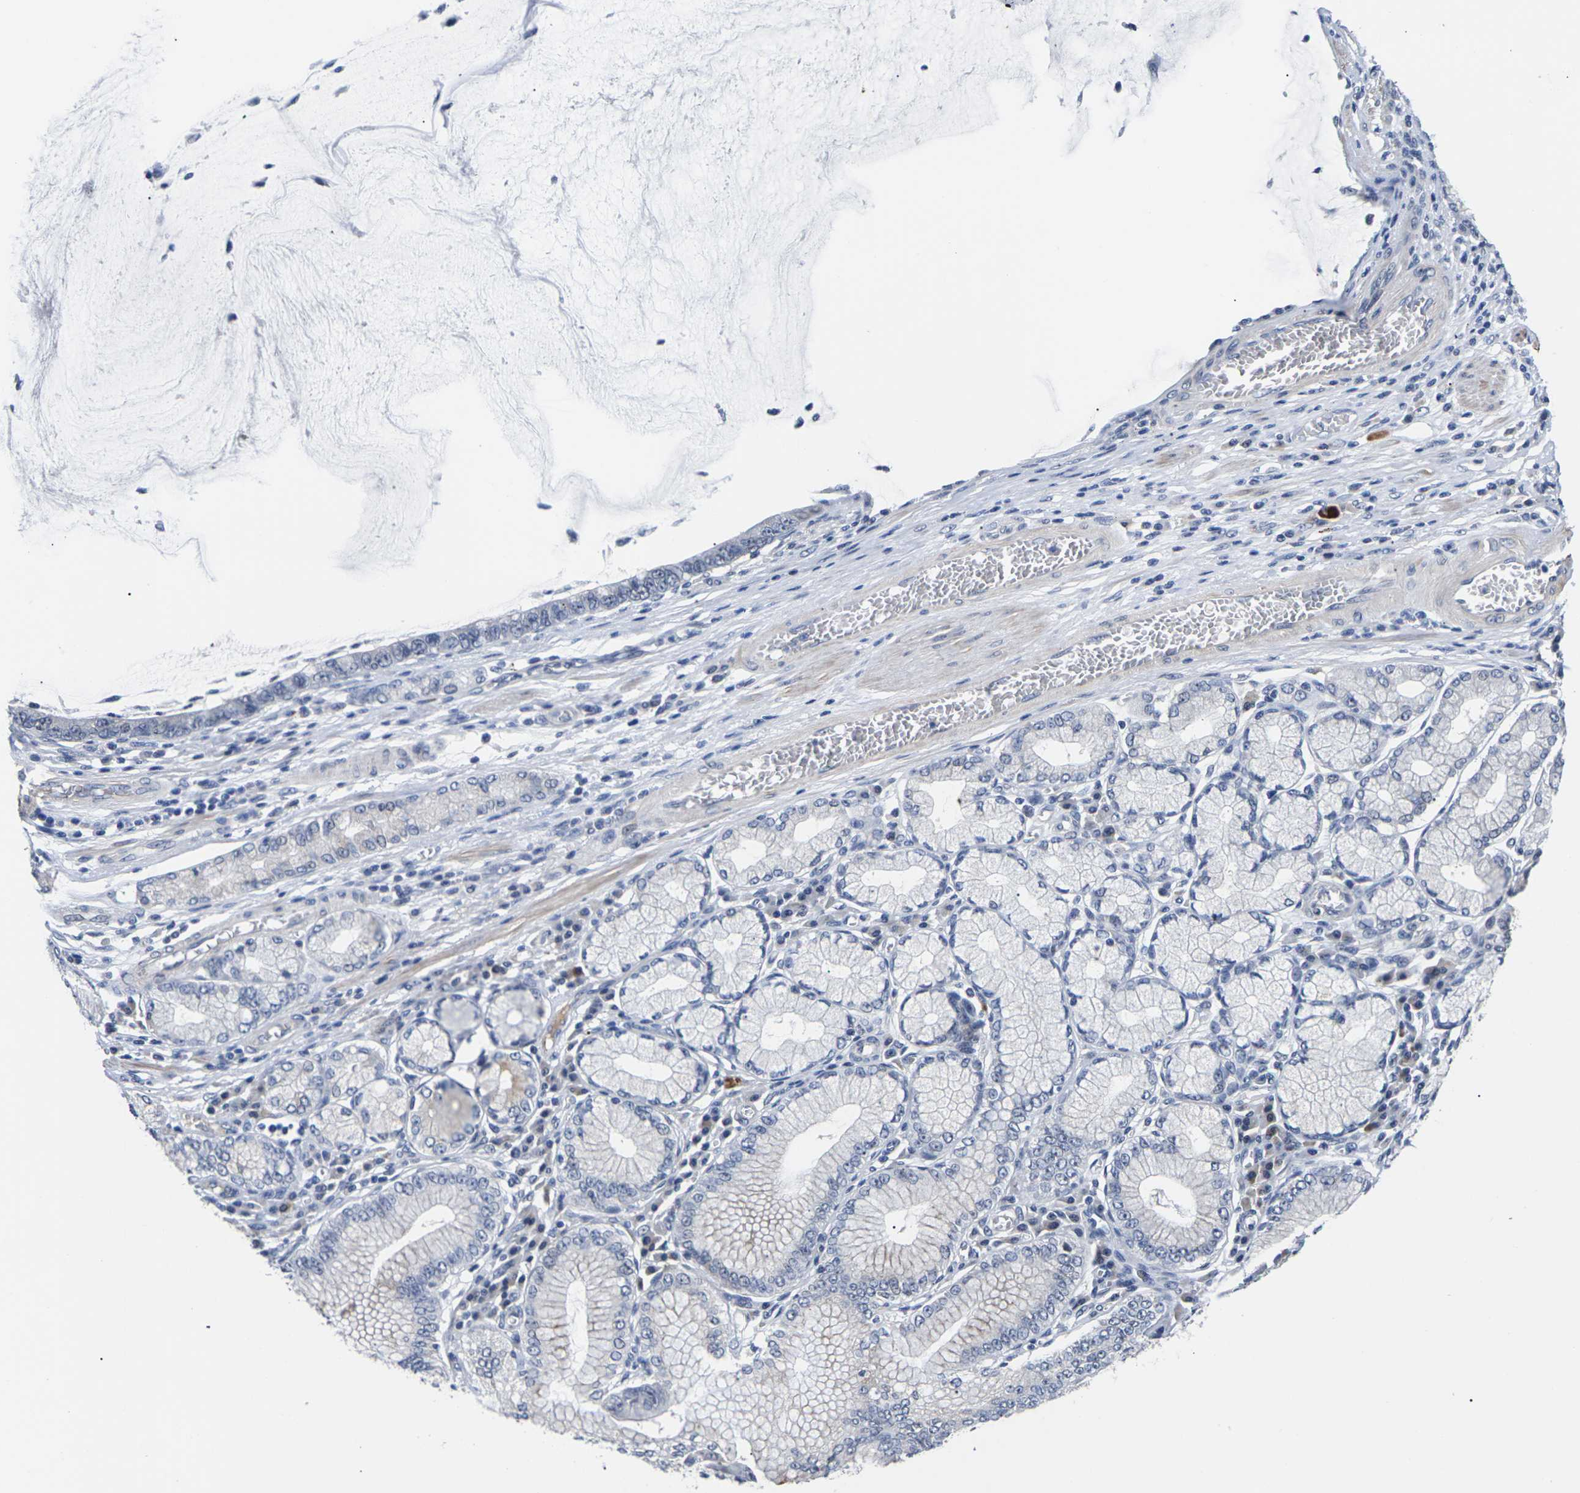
{"staining": {"intensity": "weak", "quantity": "<25%", "location": "nuclear"}, "tissue": "stomach cancer", "cell_type": "Tumor cells", "image_type": "cancer", "snomed": [{"axis": "morphology", "description": "Adenocarcinoma, NOS"}, {"axis": "topography", "description": "Stomach"}], "caption": "Immunohistochemistry (IHC) micrograph of neoplastic tissue: adenocarcinoma (stomach) stained with DAB shows no significant protein staining in tumor cells.", "gene": "ST6GAL2", "patient": {"sex": "male", "age": 59}}